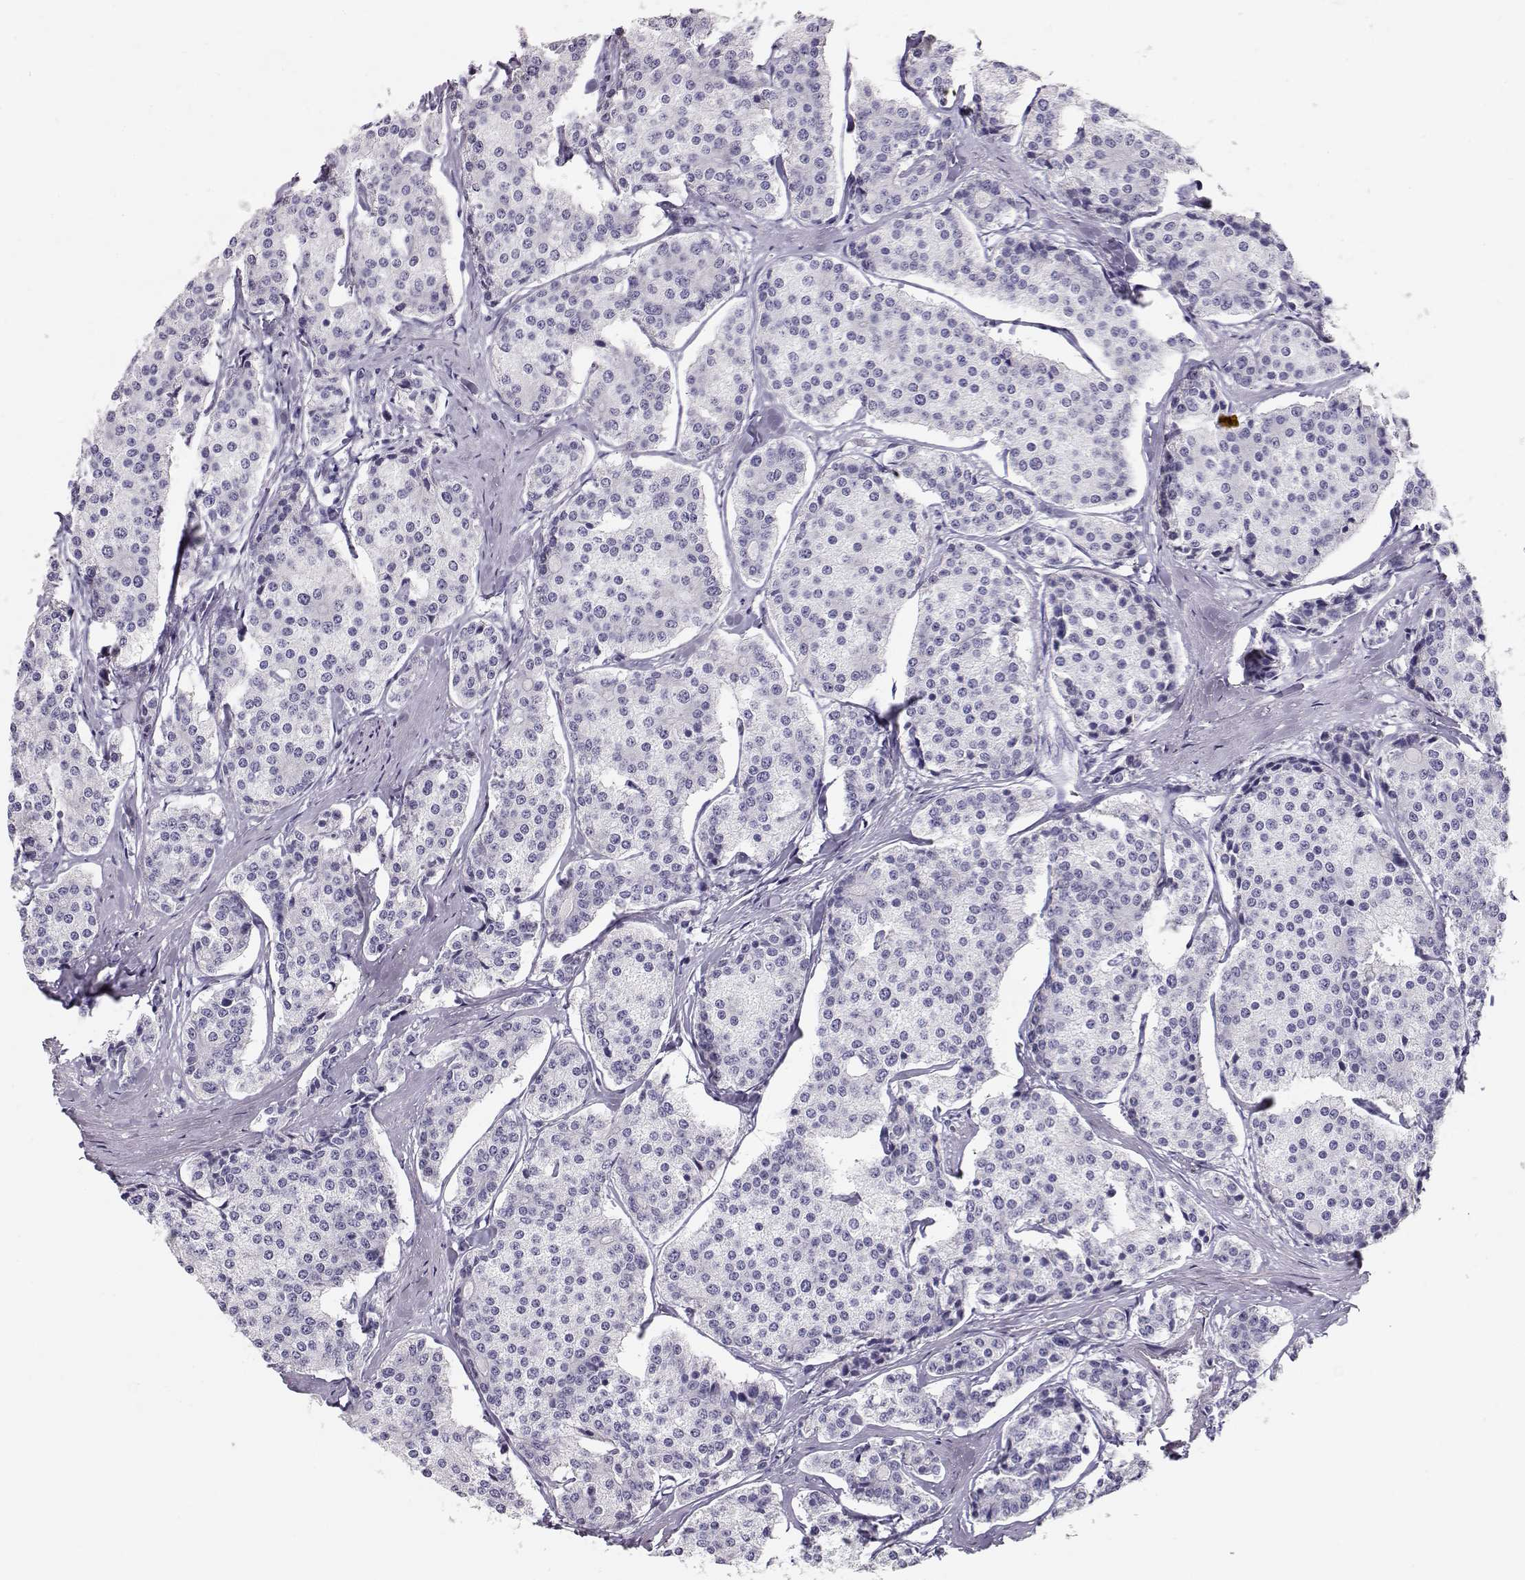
{"staining": {"intensity": "negative", "quantity": "none", "location": "none"}, "tissue": "carcinoid", "cell_type": "Tumor cells", "image_type": "cancer", "snomed": [{"axis": "morphology", "description": "Carcinoid, malignant, NOS"}, {"axis": "topography", "description": "Small intestine"}], "caption": "There is no significant expression in tumor cells of carcinoid (malignant).", "gene": "MAGEC1", "patient": {"sex": "female", "age": 65}}